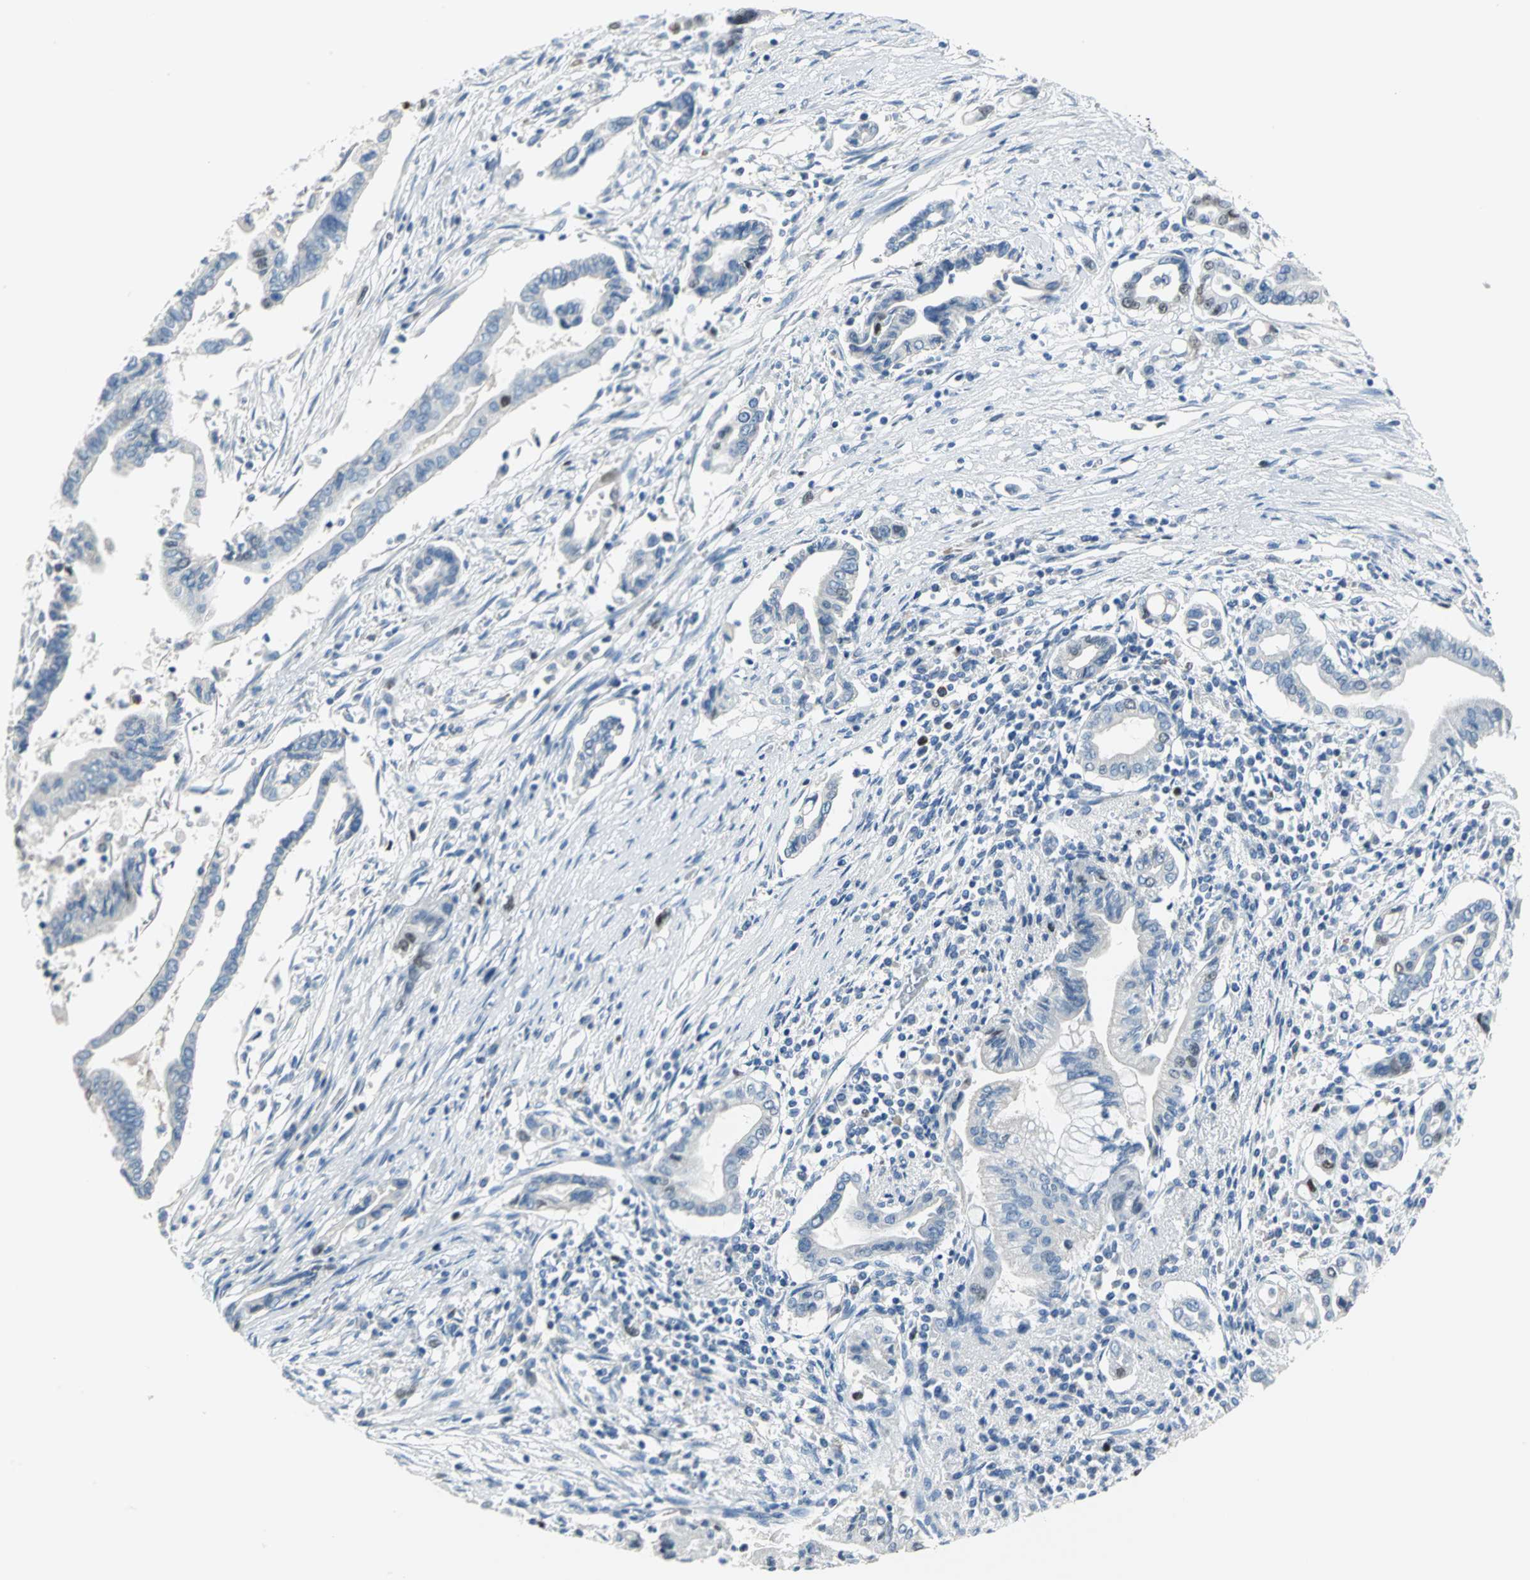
{"staining": {"intensity": "moderate", "quantity": "<25%", "location": "nuclear"}, "tissue": "pancreatic cancer", "cell_type": "Tumor cells", "image_type": "cancer", "snomed": [{"axis": "morphology", "description": "Adenocarcinoma, NOS"}, {"axis": "topography", "description": "Pancreas"}], "caption": "Immunohistochemistry image of human pancreatic cancer (adenocarcinoma) stained for a protein (brown), which reveals low levels of moderate nuclear expression in about <25% of tumor cells.", "gene": "MCM3", "patient": {"sex": "female", "age": 57}}